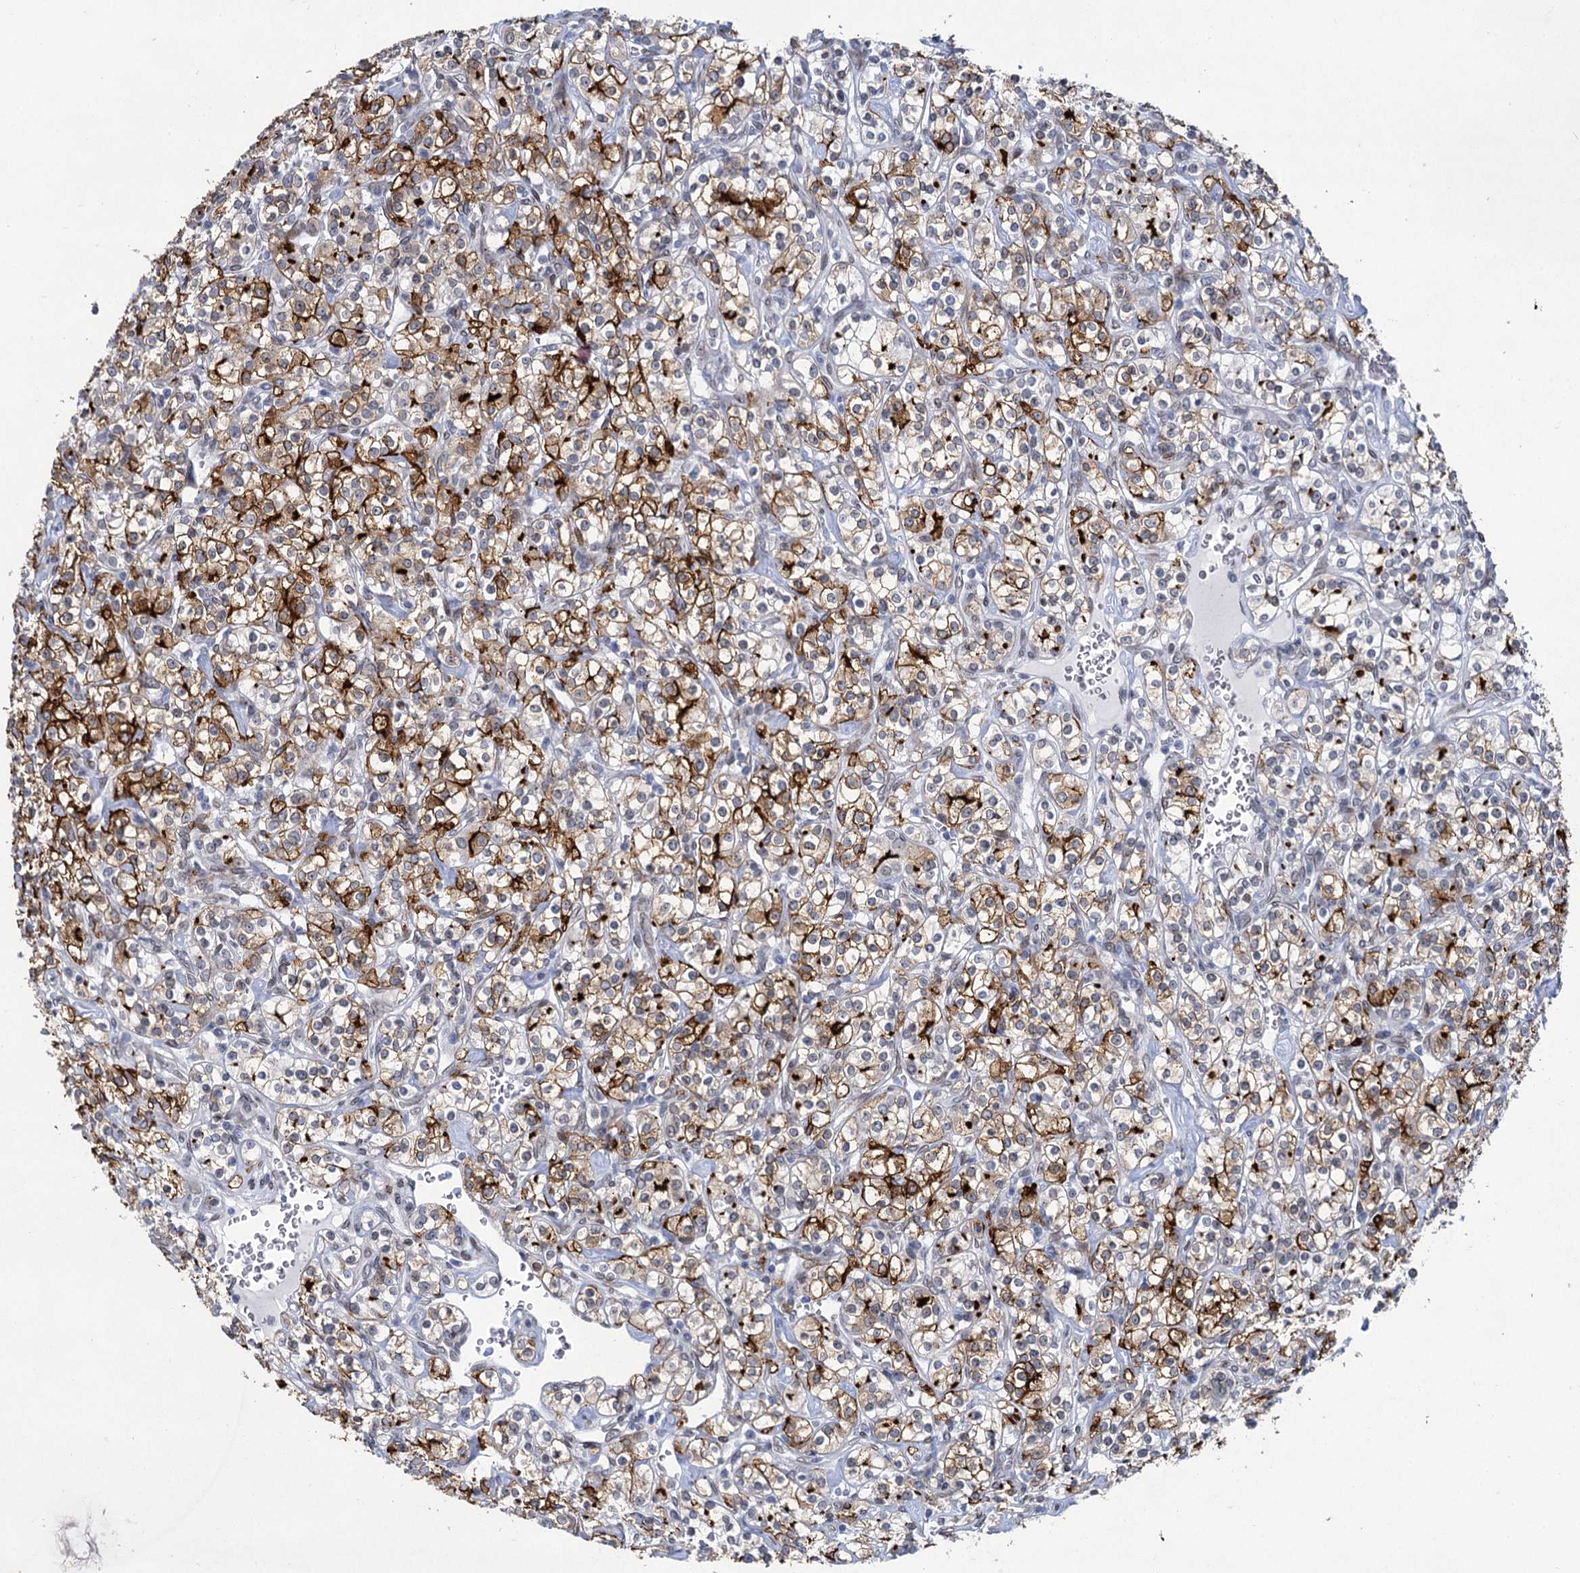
{"staining": {"intensity": "strong", "quantity": "25%-75%", "location": "cytoplasmic/membranous"}, "tissue": "renal cancer", "cell_type": "Tumor cells", "image_type": "cancer", "snomed": [{"axis": "morphology", "description": "Adenocarcinoma, NOS"}, {"axis": "topography", "description": "Kidney"}], "caption": "Protein staining of renal cancer (adenocarcinoma) tissue shows strong cytoplasmic/membranous positivity in about 25%-75% of tumor cells.", "gene": "PRSS35", "patient": {"sex": "male", "age": 77}}